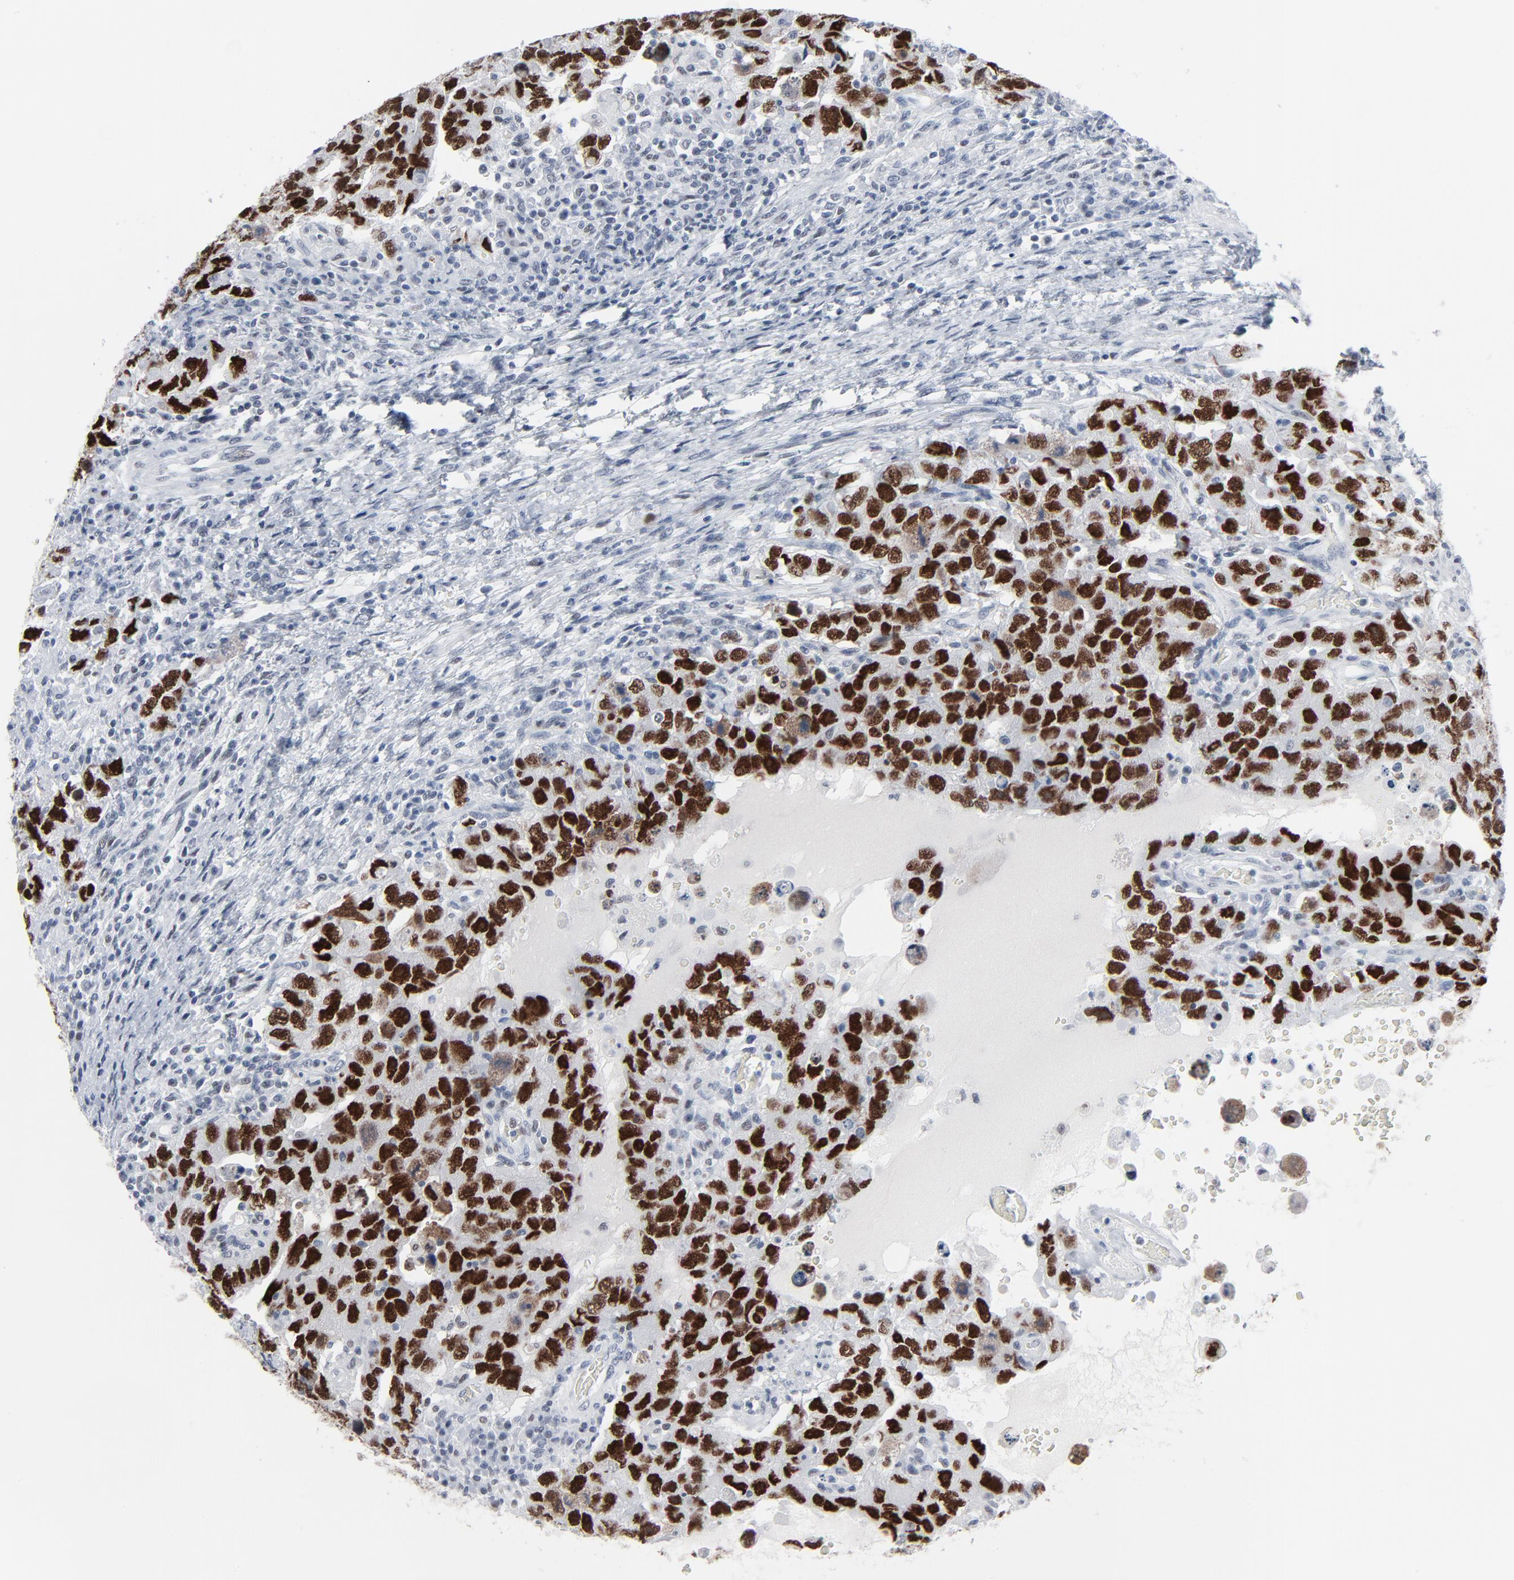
{"staining": {"intensity": "strong", "quantity": ">75%", "location": "nuclear"}, "tissue": "testis cancer", "cell_type": "Tumor cells", "image_type": "cancer", "snomed": [{"axis": "morphology", "description": "Carcinoma, Embryonal, NOS"}, {"axis": "topography", "description": "Testis"}], "caption": "Immunohistochemical staining of human embryonal carcinoma (testis) shows strong nuclear protein positivity in approximately >75% of tumor cells.", "gene": "SIRT1", "patient": {"sex": "male", "age": 26}}